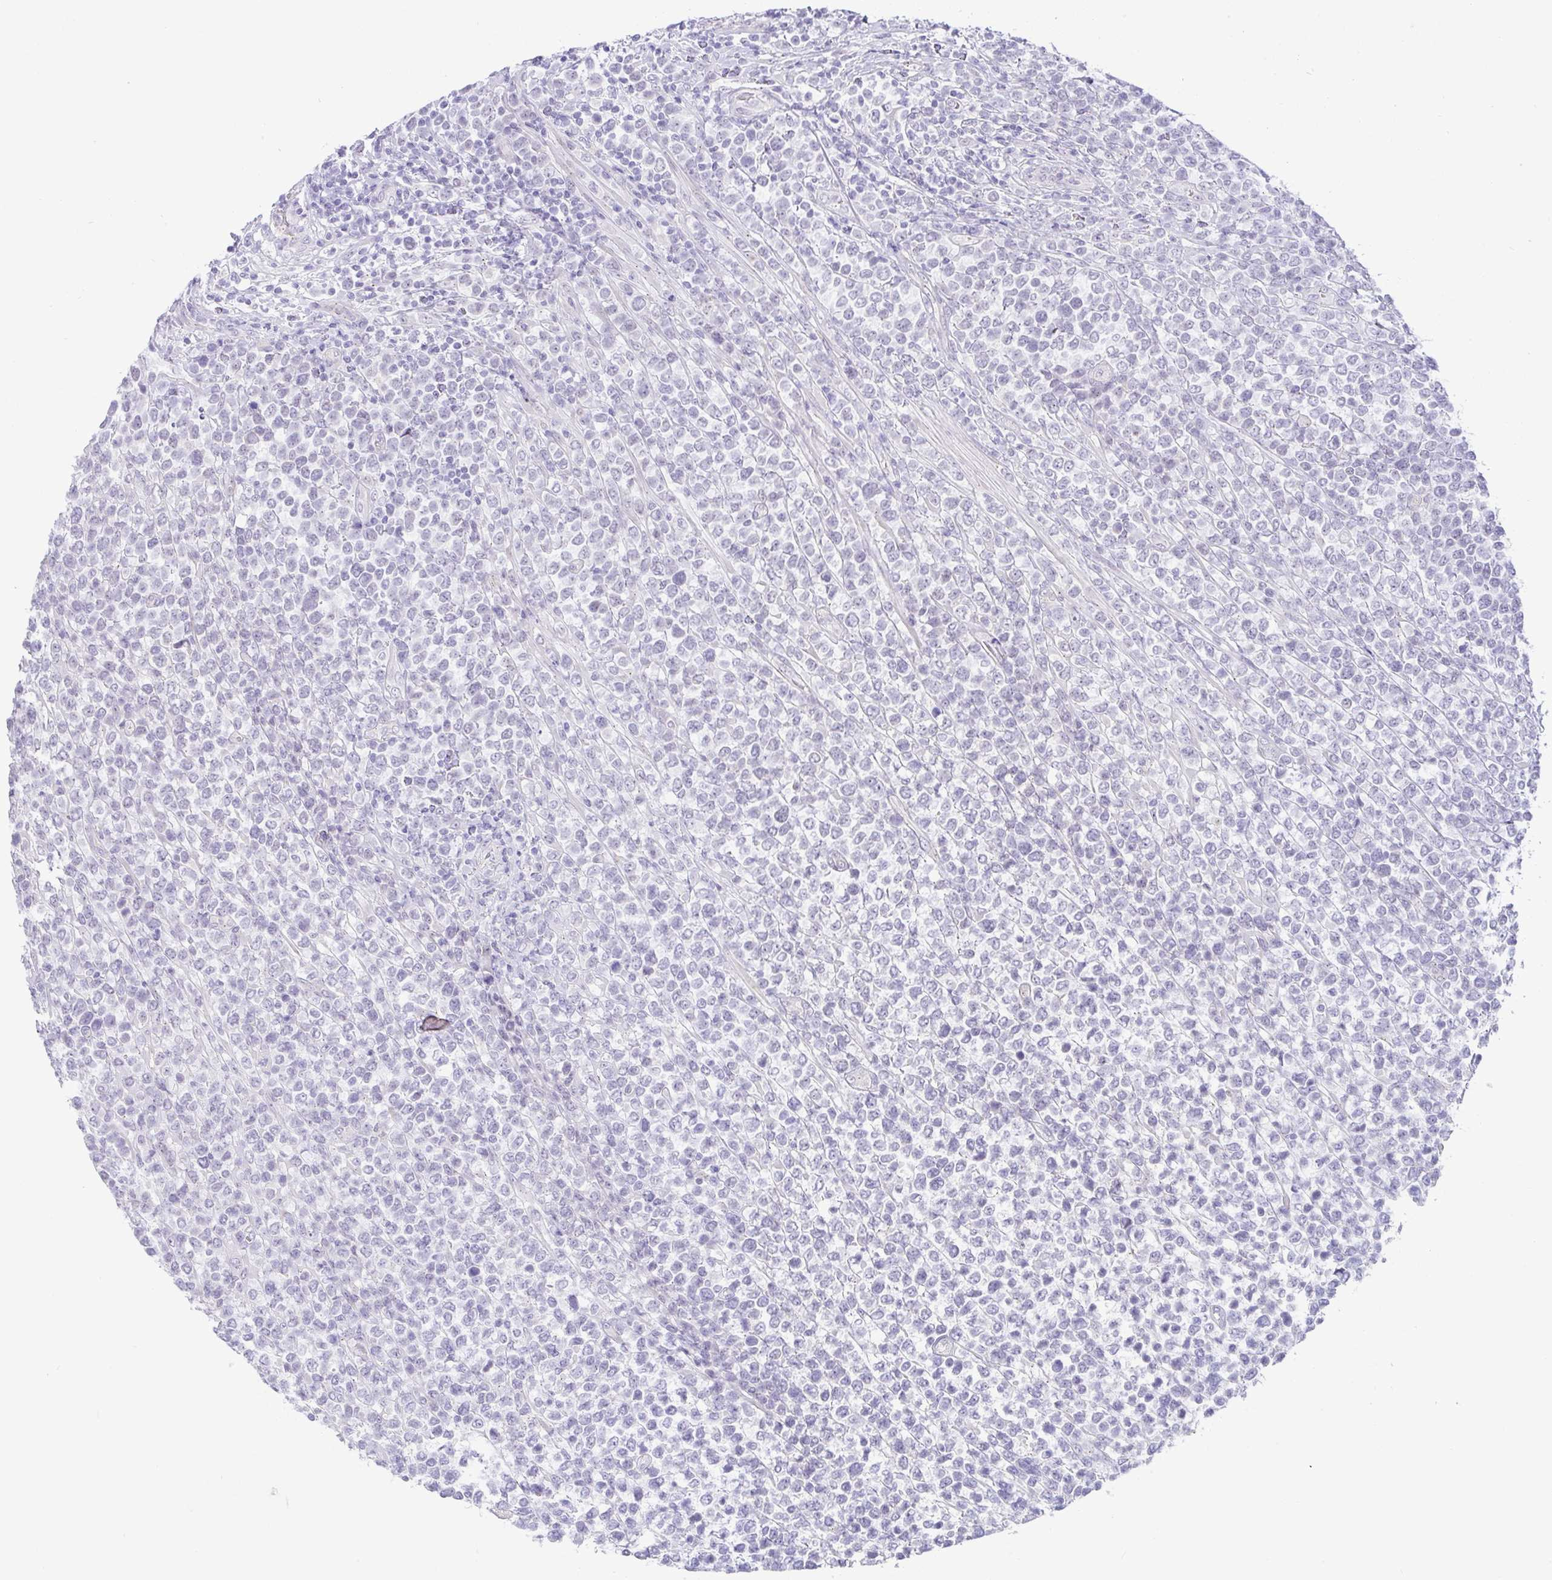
{"staining": {"intensity": "negative", "quantity": "none", "location": "none"}, "tissue": "lymphoma", "cell_type": "Tumor cells", "image_type": "cancer", "snomed": [{"axis": "morphology", "description": "Malignant lymphoma, non-Hodgkin's type, High grade"}, {"axis": "topography", "description": "Soft tissue"}], "caption": "The immunohistochemistry (IHC) histopathology image has no significant expression in tumor cells of lymphoma tissue.", "gene": "FAM177A1", "patient": {"sex": "female", "age": 56}}